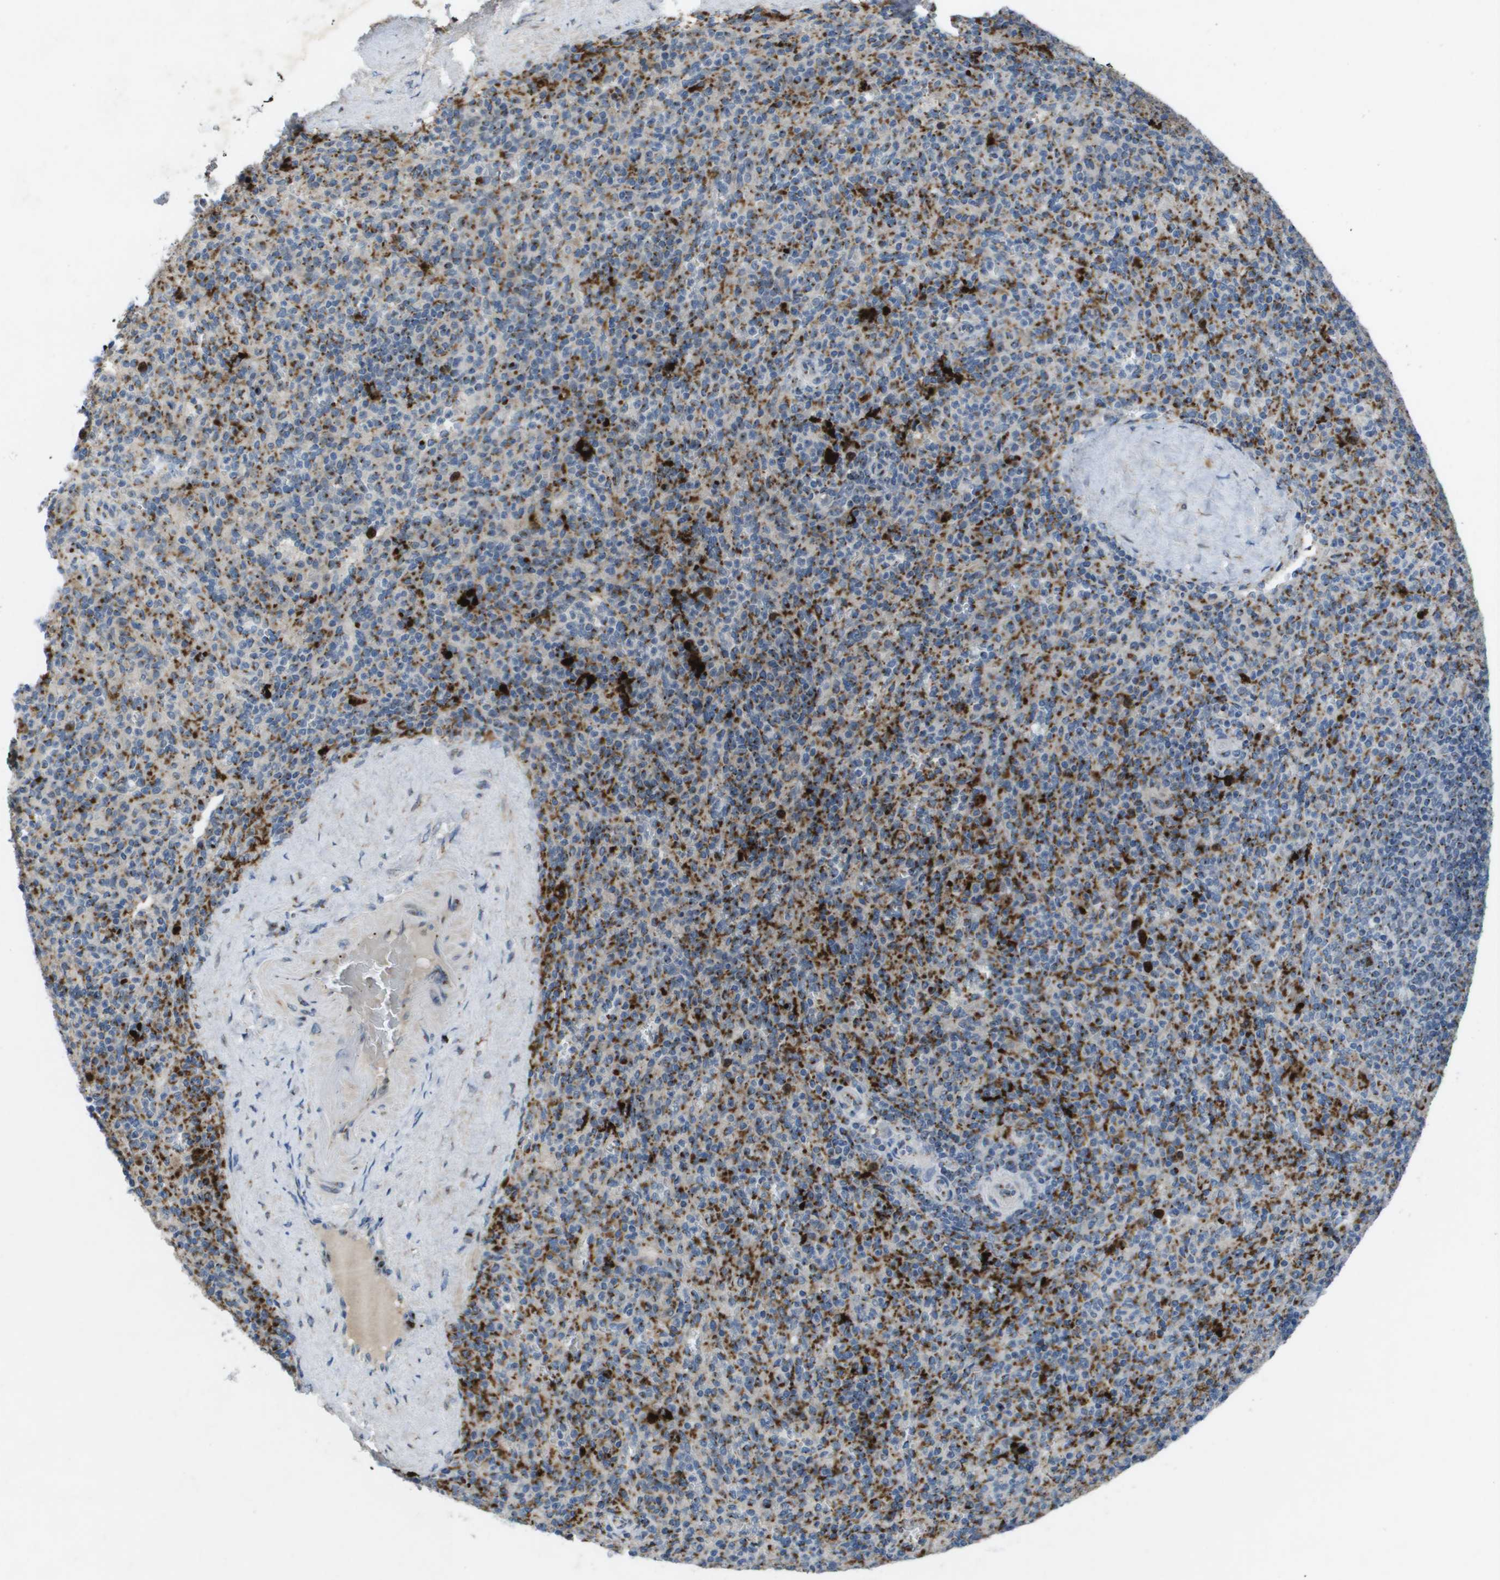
{"staining": {"intensity": "strong", "quantity": "25%-75%", "location": "cytoplasmic/membranous"}, "tissue": "spleen", "cell_type": "Cells in red pulp", "image_type": "normal", "snomed": [{"axis": "morphology", "description": "Normal tissue, NOS"}, {"axis": "topography", "description": "Spleen"}], "caption": "This image reveals normal spleen stained with immunohistochemistry (IHC) to label a protein in brown. The cytoplasmic/membranous of cells in red pulp show strong positivity for the protein. Nuclei are counter-stained blue.", "gene": "QSOX2", "patient": {"sex": "male", "age": 36}}